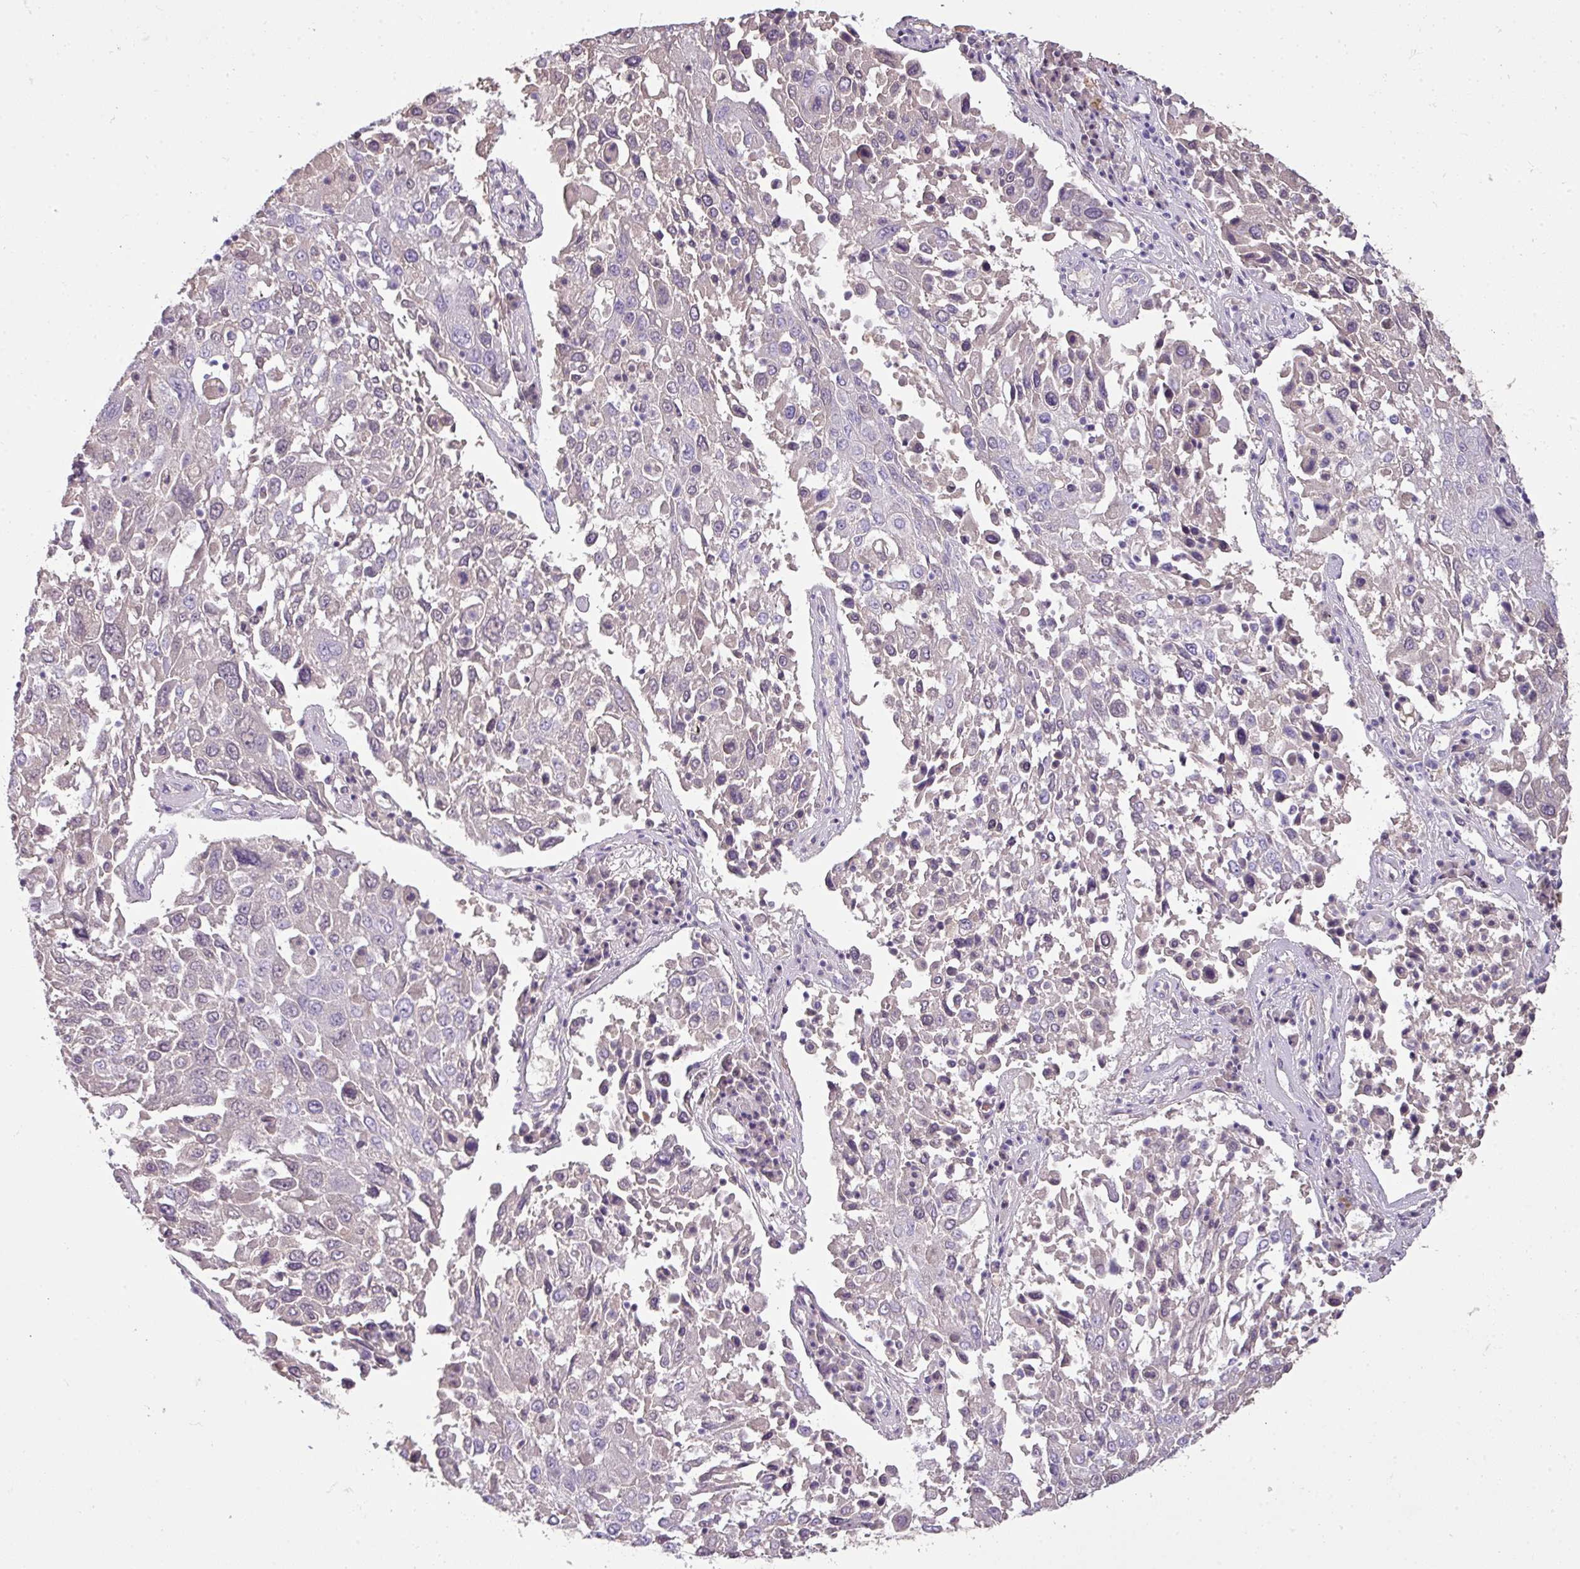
{"staining": {"intensity": "negative", "quantity": "none", "location": "none"}, "tissue": "lung cancer", "cell_type": "Tumor cells", "image_type": "cancer", "snomed": [{"axis": "morphology", "description": "Squamous cell carcinoma, NOS"}, {"axis": "topography", "description": "Lung"}], "caption": "The micrograph shows no significant expression in tumor cells of lung cancer.", "gene": "OR6C6", "patient": {"sex": "male", "age": 65}}